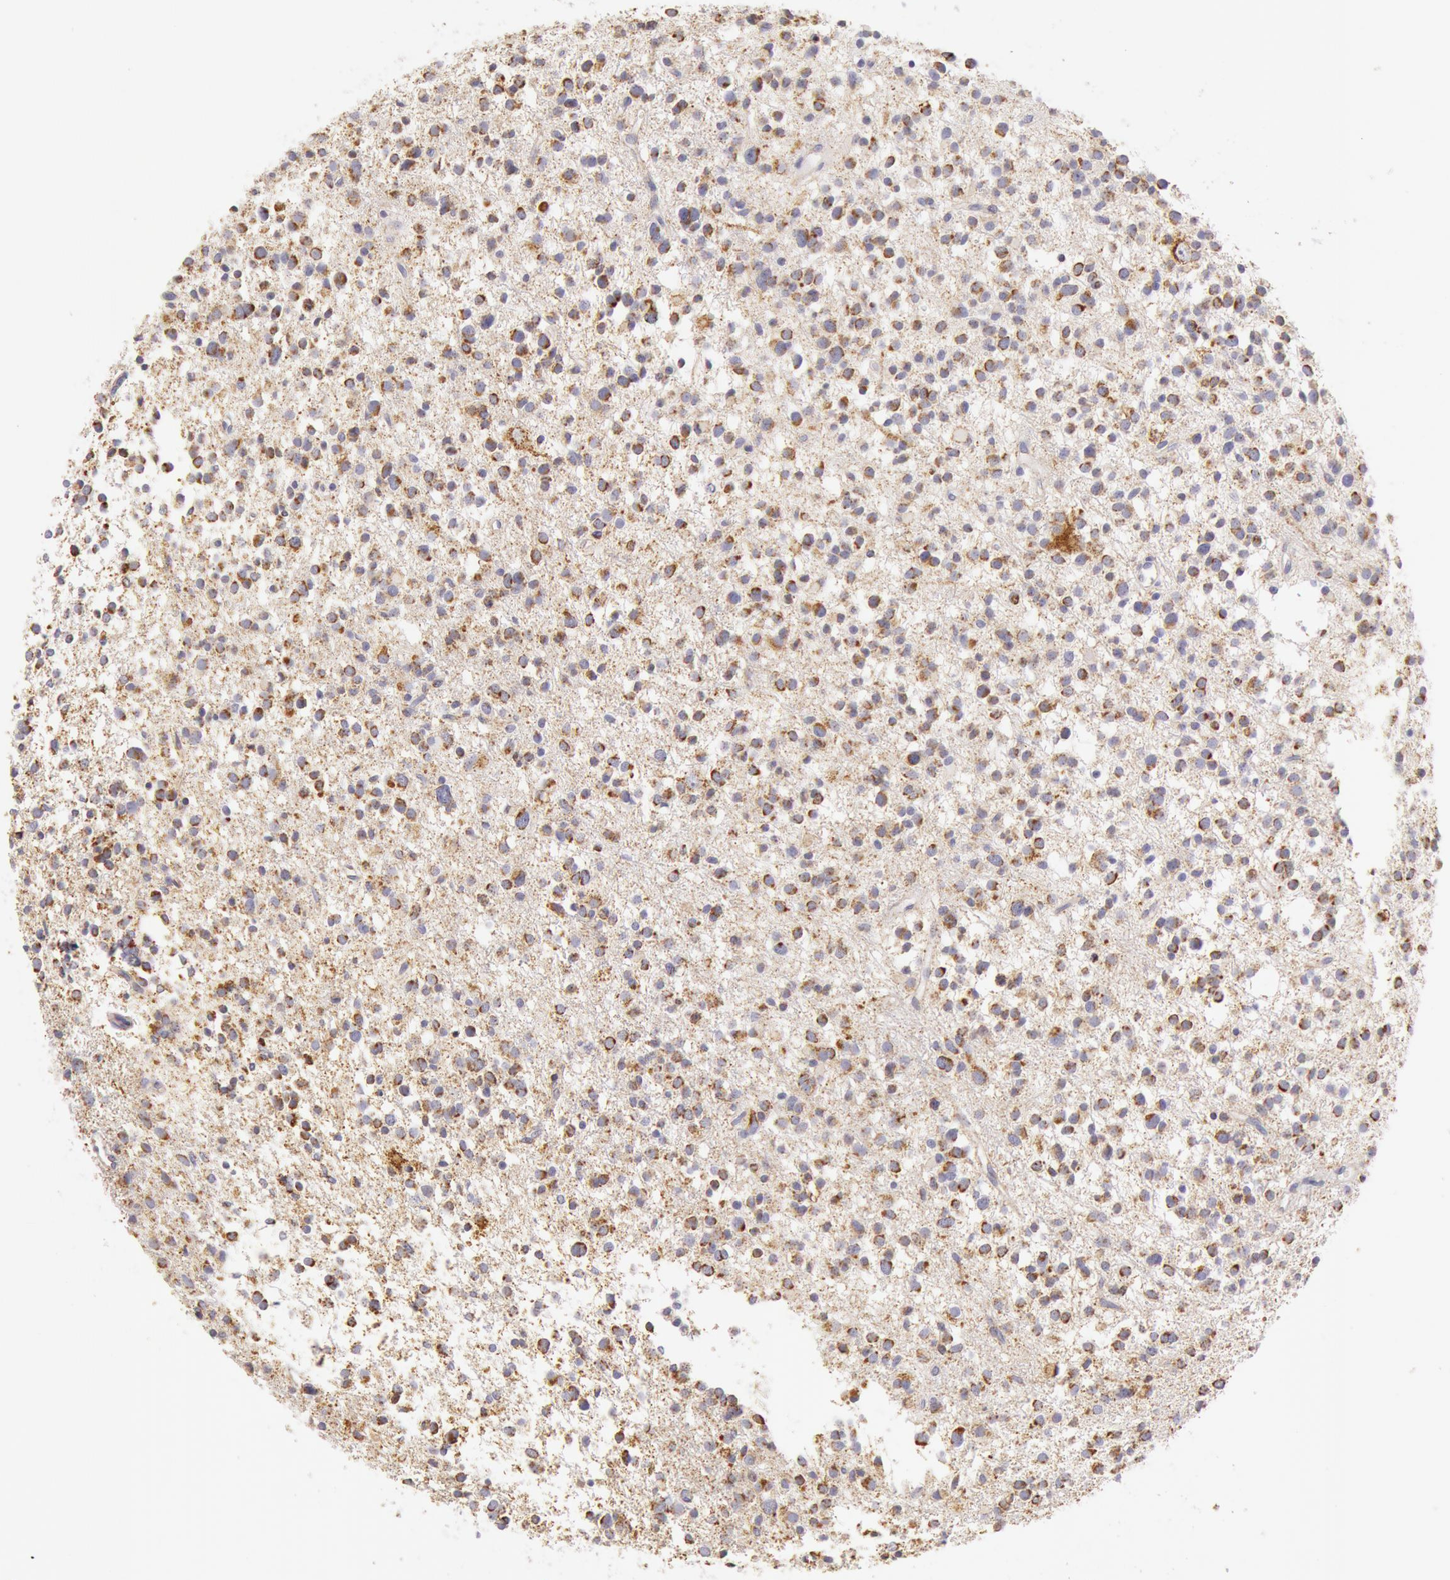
{"staining": {"intensity": "moderate", "quantity": "25%-75%", "location": "cytoplasmic/membranous"}, "tissue": "glioma", "cell_type": "Tumor cells", "image_type": "cancer", "snomed": [{"axis": "morphology", "description": "Glioma, malignant, Low grade"}, {"axis": "topography", "description": "Brain"}], "caption": "This photomicrograph exhibits IHC staining of malignant low-grade glioma, with medium moderate cytoplasmic/membranous staining in about 25%-75% of tumor cells.", "gene": "ATP5F1B", "patient": {"sex": "female", "age": 36}}